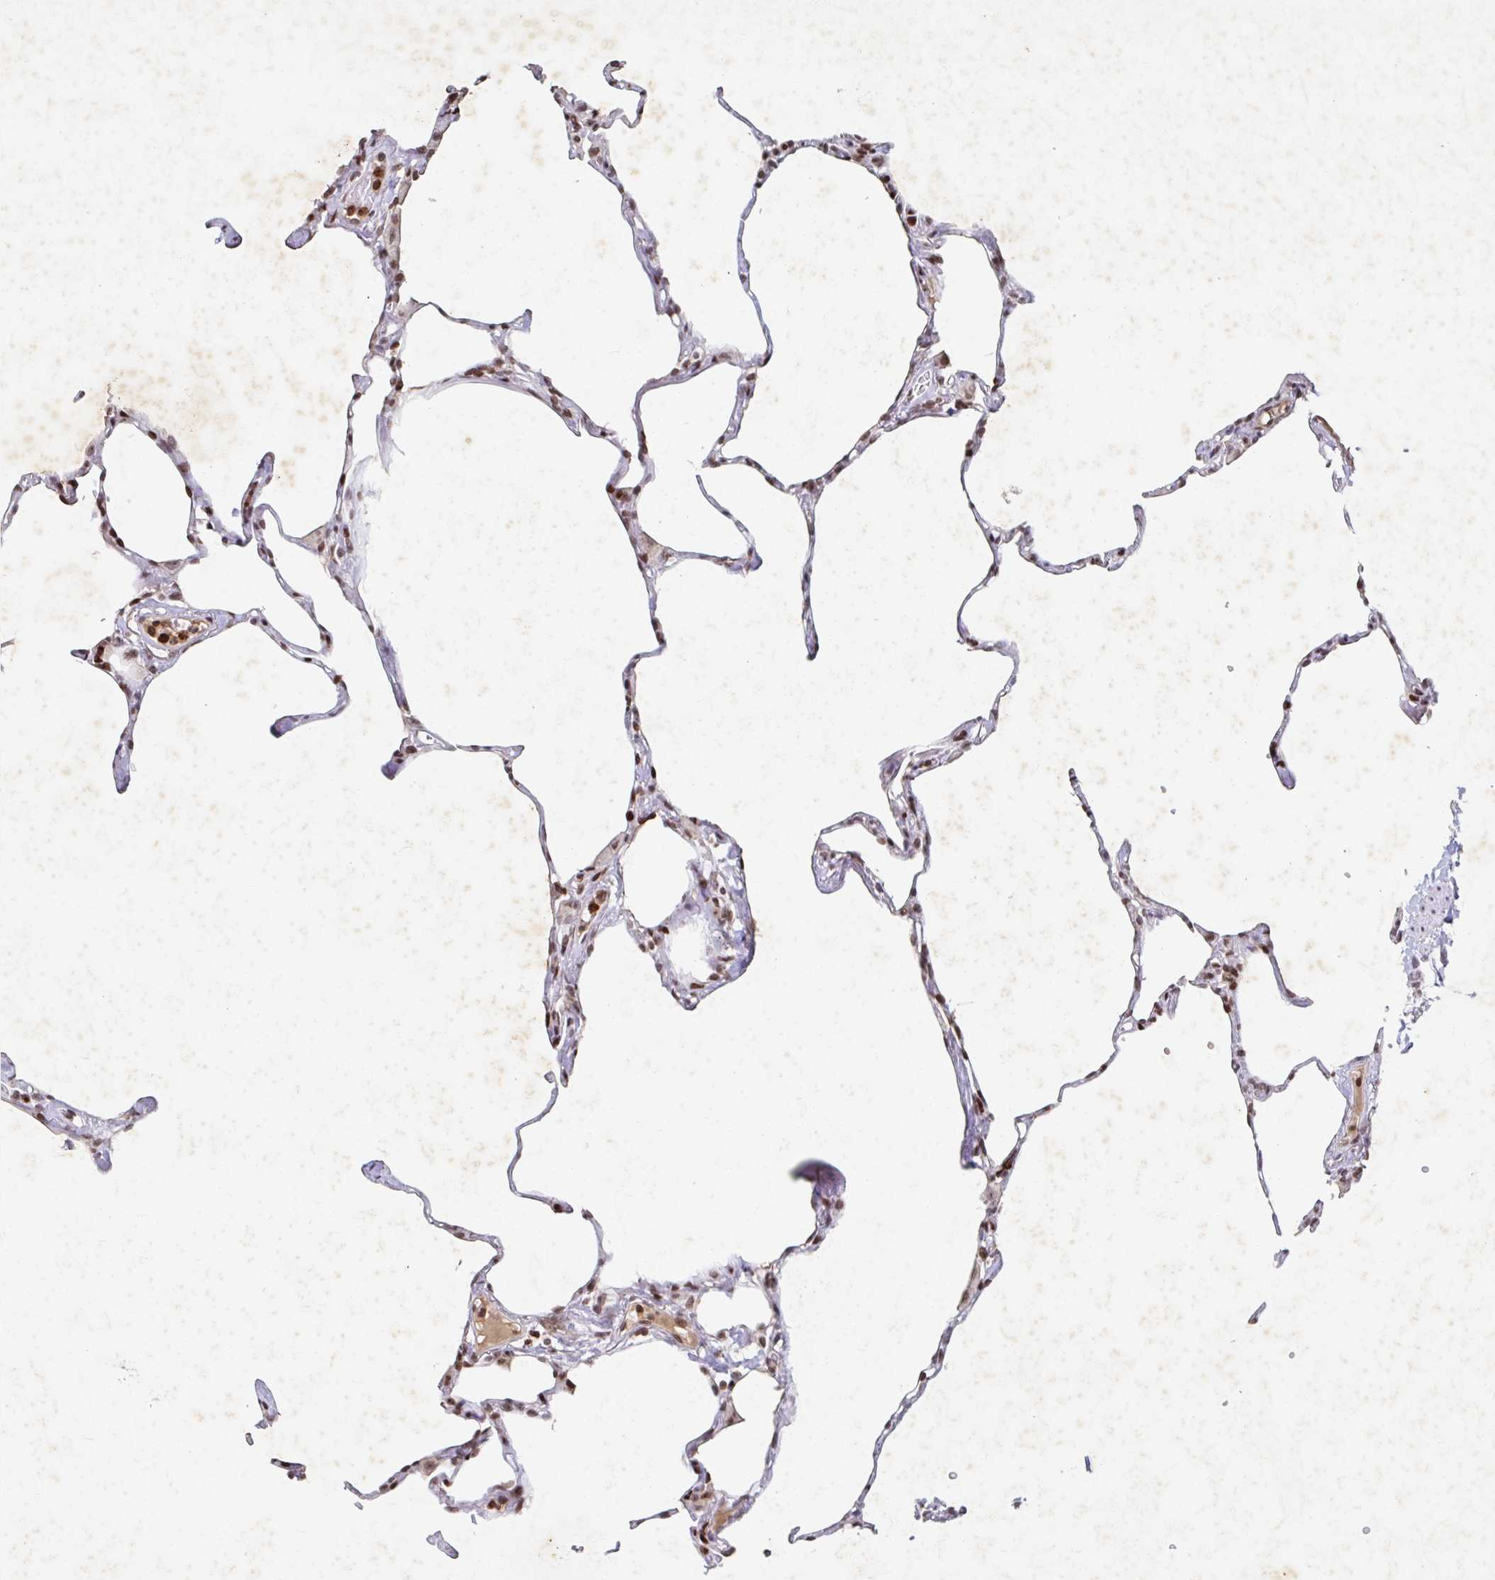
{"staining": {"intensity": "moderate", "quantity": "25%-75%", "location": "nuclear"}, "tissue": "lung", "cell_type": "Alveolar cells", "image_type": "normal", "snomed": [{"axis": "morphology", "description": "Normal tissue, NOS"}, {"axis": "topography", "description": "Lung"}], "caption": "A high-resolution image shows immunohistochemistry (IHC) staining of benign lung, which demonstrates moderate nuclear positivity in approximately 25%-75% of alveolar cells. Immunohistochemistry stains the protein in brown and the nuclei are stained blue.", "gene": "C19orf53", "patient": {"sex": "male", "age": 65}}